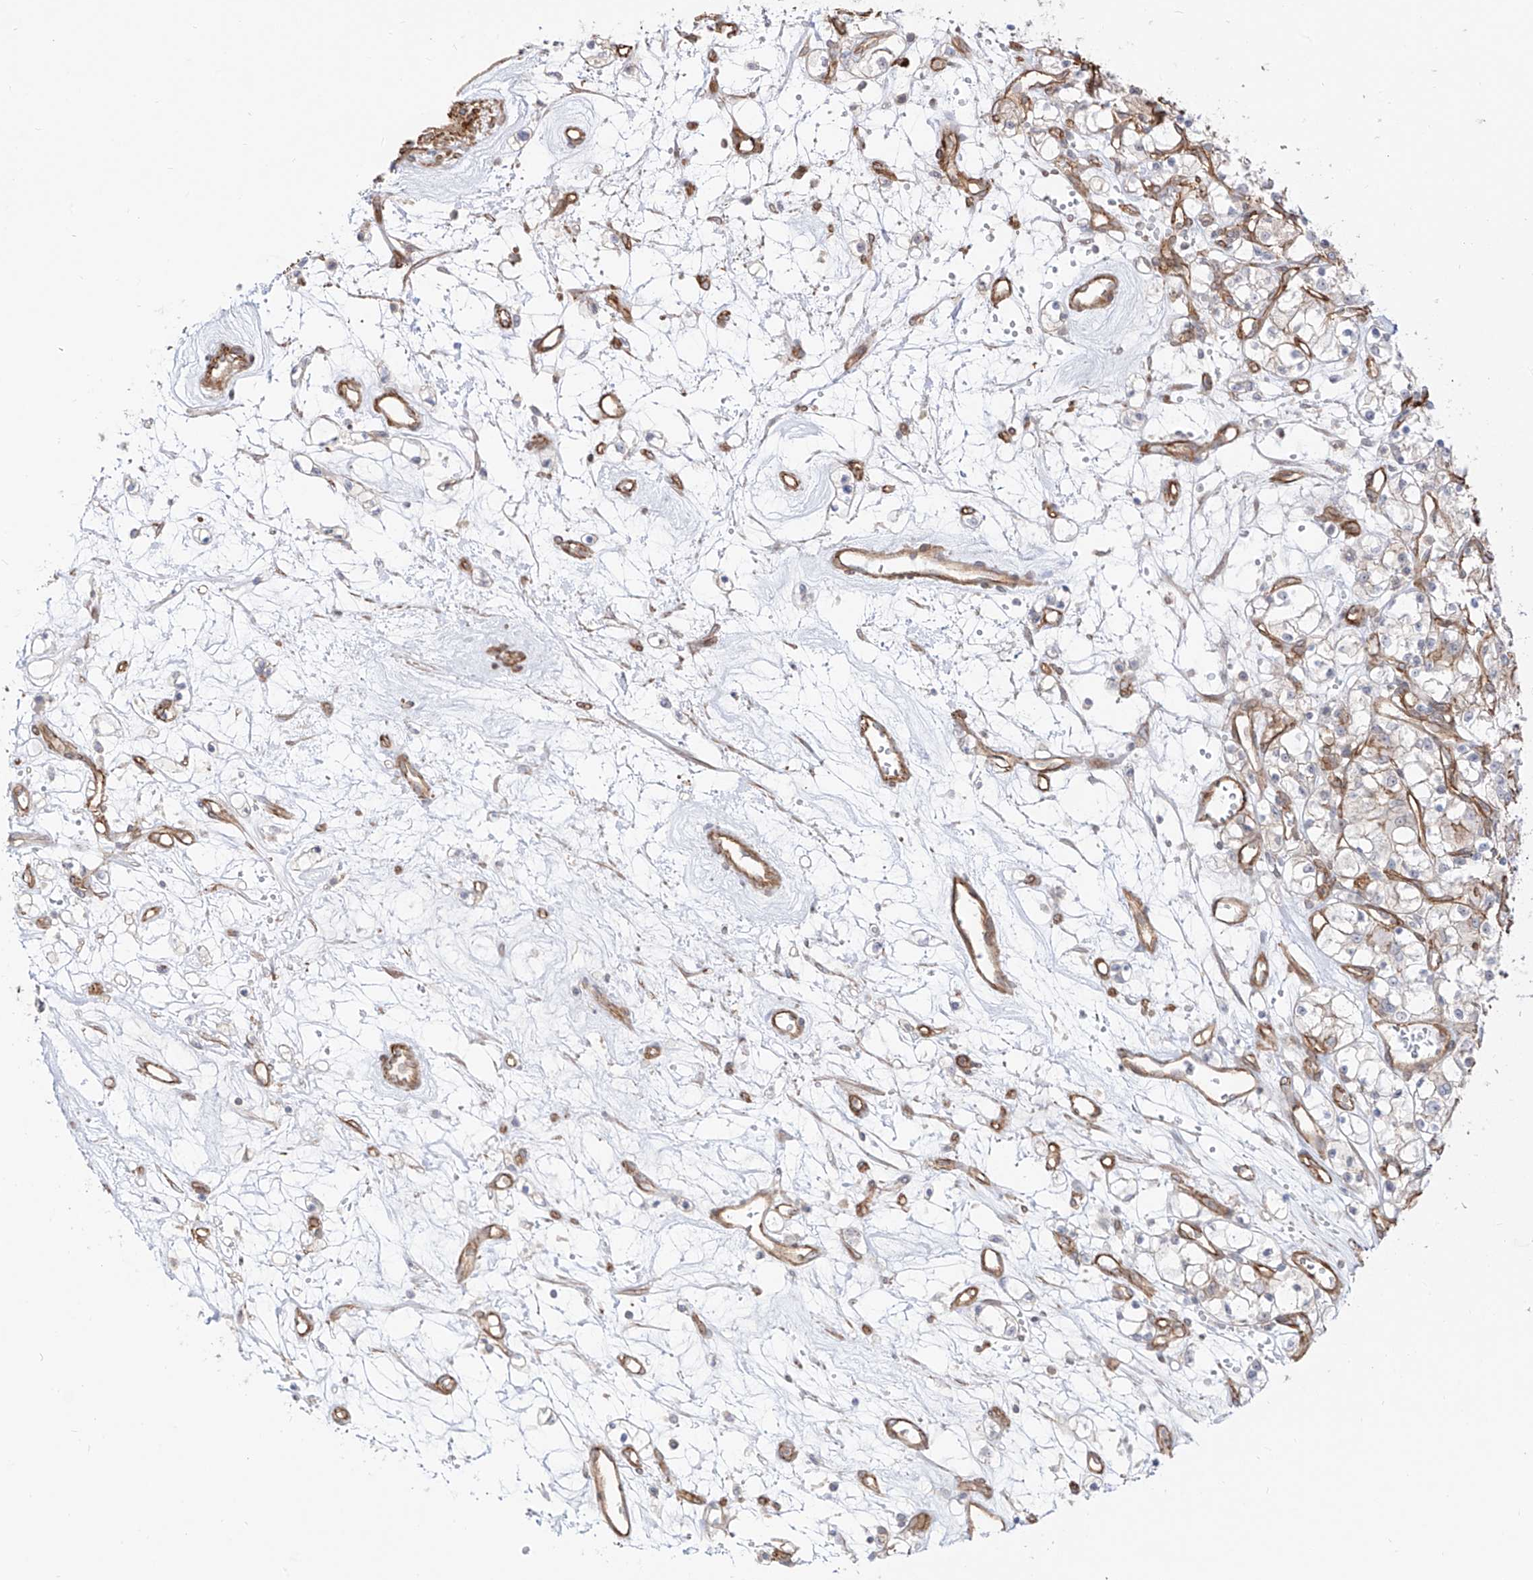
{"staining": {"intensity": "negative", "quantity": "none", "location": "none"}, "tissue": "renal cancer", "cell_type": "Tumor cells", "image_type": "cancer", "snomed": [{"axis": "morphology", "description": "Adenocarcinoma, NOS"}, {"axis": "topography", "description": "Kidney"}], "caption": "An immunohistochemistry (IHC) micrograph of renal cancer is shown. There is no staining in tumor cells of renal cancer. (Brightfield microscopy of DAB (3,3'-diaminobenzidine) immunohistochemistry (IHC) at high magnification).", "gene": "ZNF180", "patient": {"sex": "female", "age": 59}}